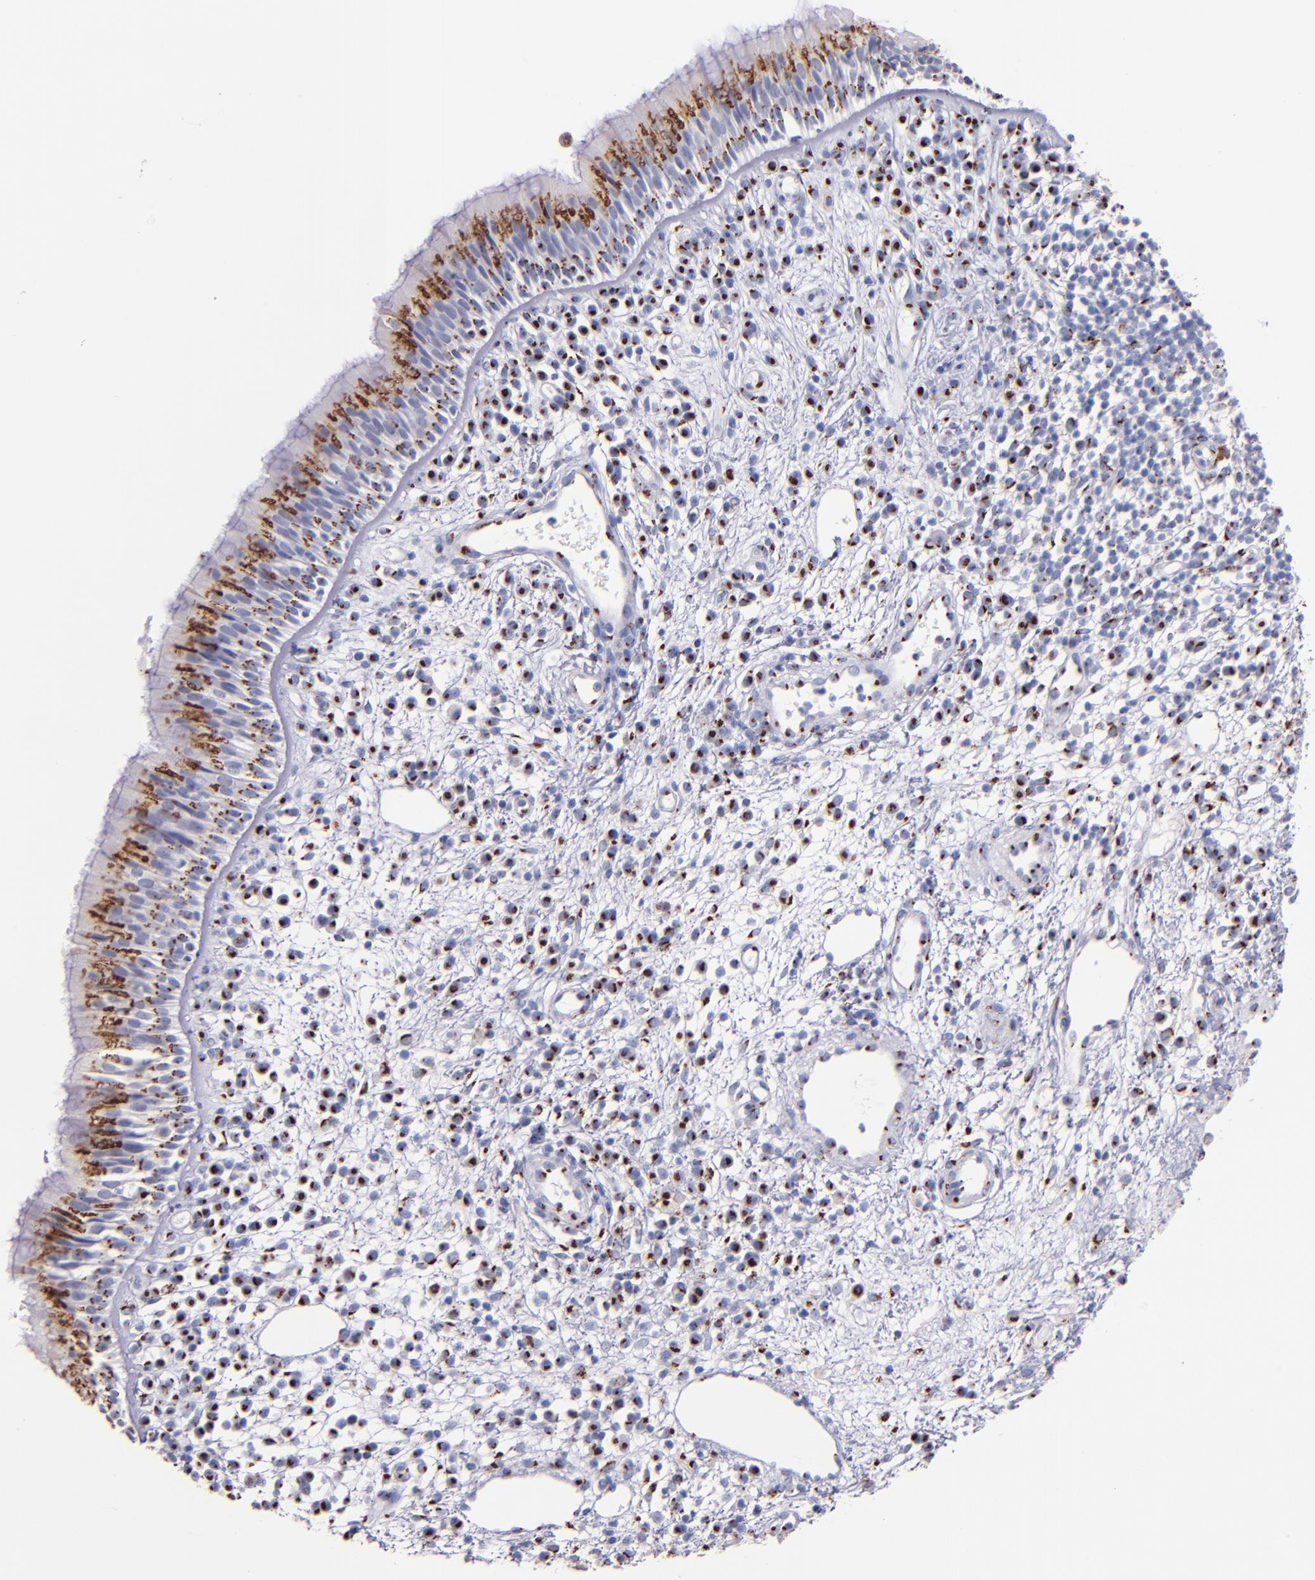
{"staining": {"intensity": "strong", "quantity": ">75%", "location": "cytoplasmic/membranous"}, "tissue": "nasopharynx", "cell_type": "Respiratory epithelial cells", "image_type": "normal", "snomed": [{"axis": "morphology", "description": "Normal tissue, NOS"}, {"axis": "morphology", "description": "Inflammation, NOS"}, {"axis": "morphology", "description": "Malignant melanoma, Metastatic site"}, {"axis": "topography", "description": "Nasopharynx"}], "caption": "The image shows staining of normal nasopharynx, revealing strong cytoplasmic/membranous protein positivity (brown color) within respiratory epithelial cells.", "gene": "GOLIM4", "patient": {"sex": "female", "age": 55}}